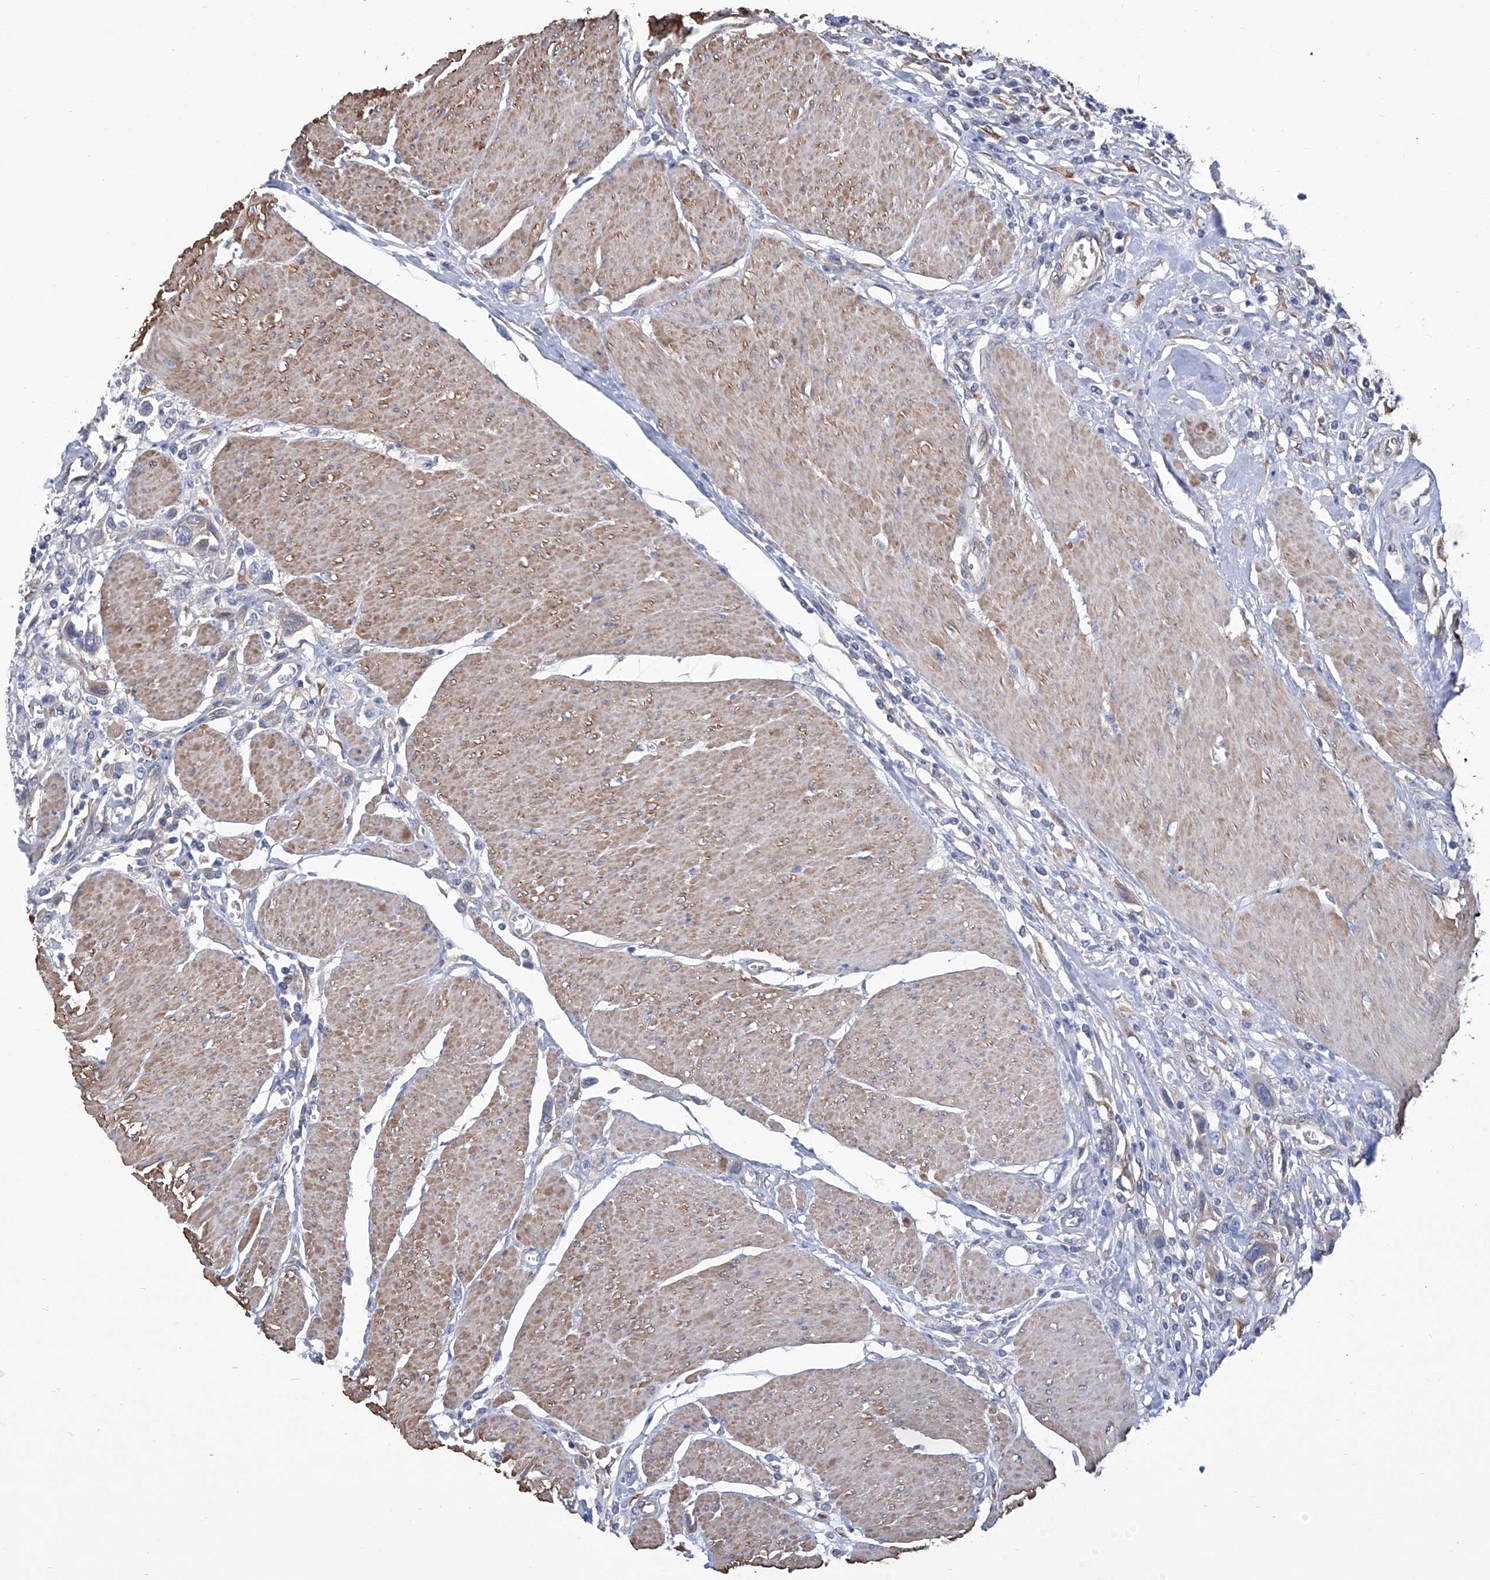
{"staining": {"intensity": "weak", "quantity": "<25%", "location": "cytoplasmic/membranous"}, "tissue": "urothelial cancer", "cell_type": "Tumor cells", "image_type": "cancer", "snomed": [{"axis": "morphology", "description": "Urothelial carcinoma, High grade"}, {"axis": "topography", "description": "Urinary bladder"}], "caption": "Human high-grade urothelial carcinoma stained for a protein using IHC shows no staining in tumor cells.", "gene": "SMS", "patient": {"sex": "male", "age": 50}}